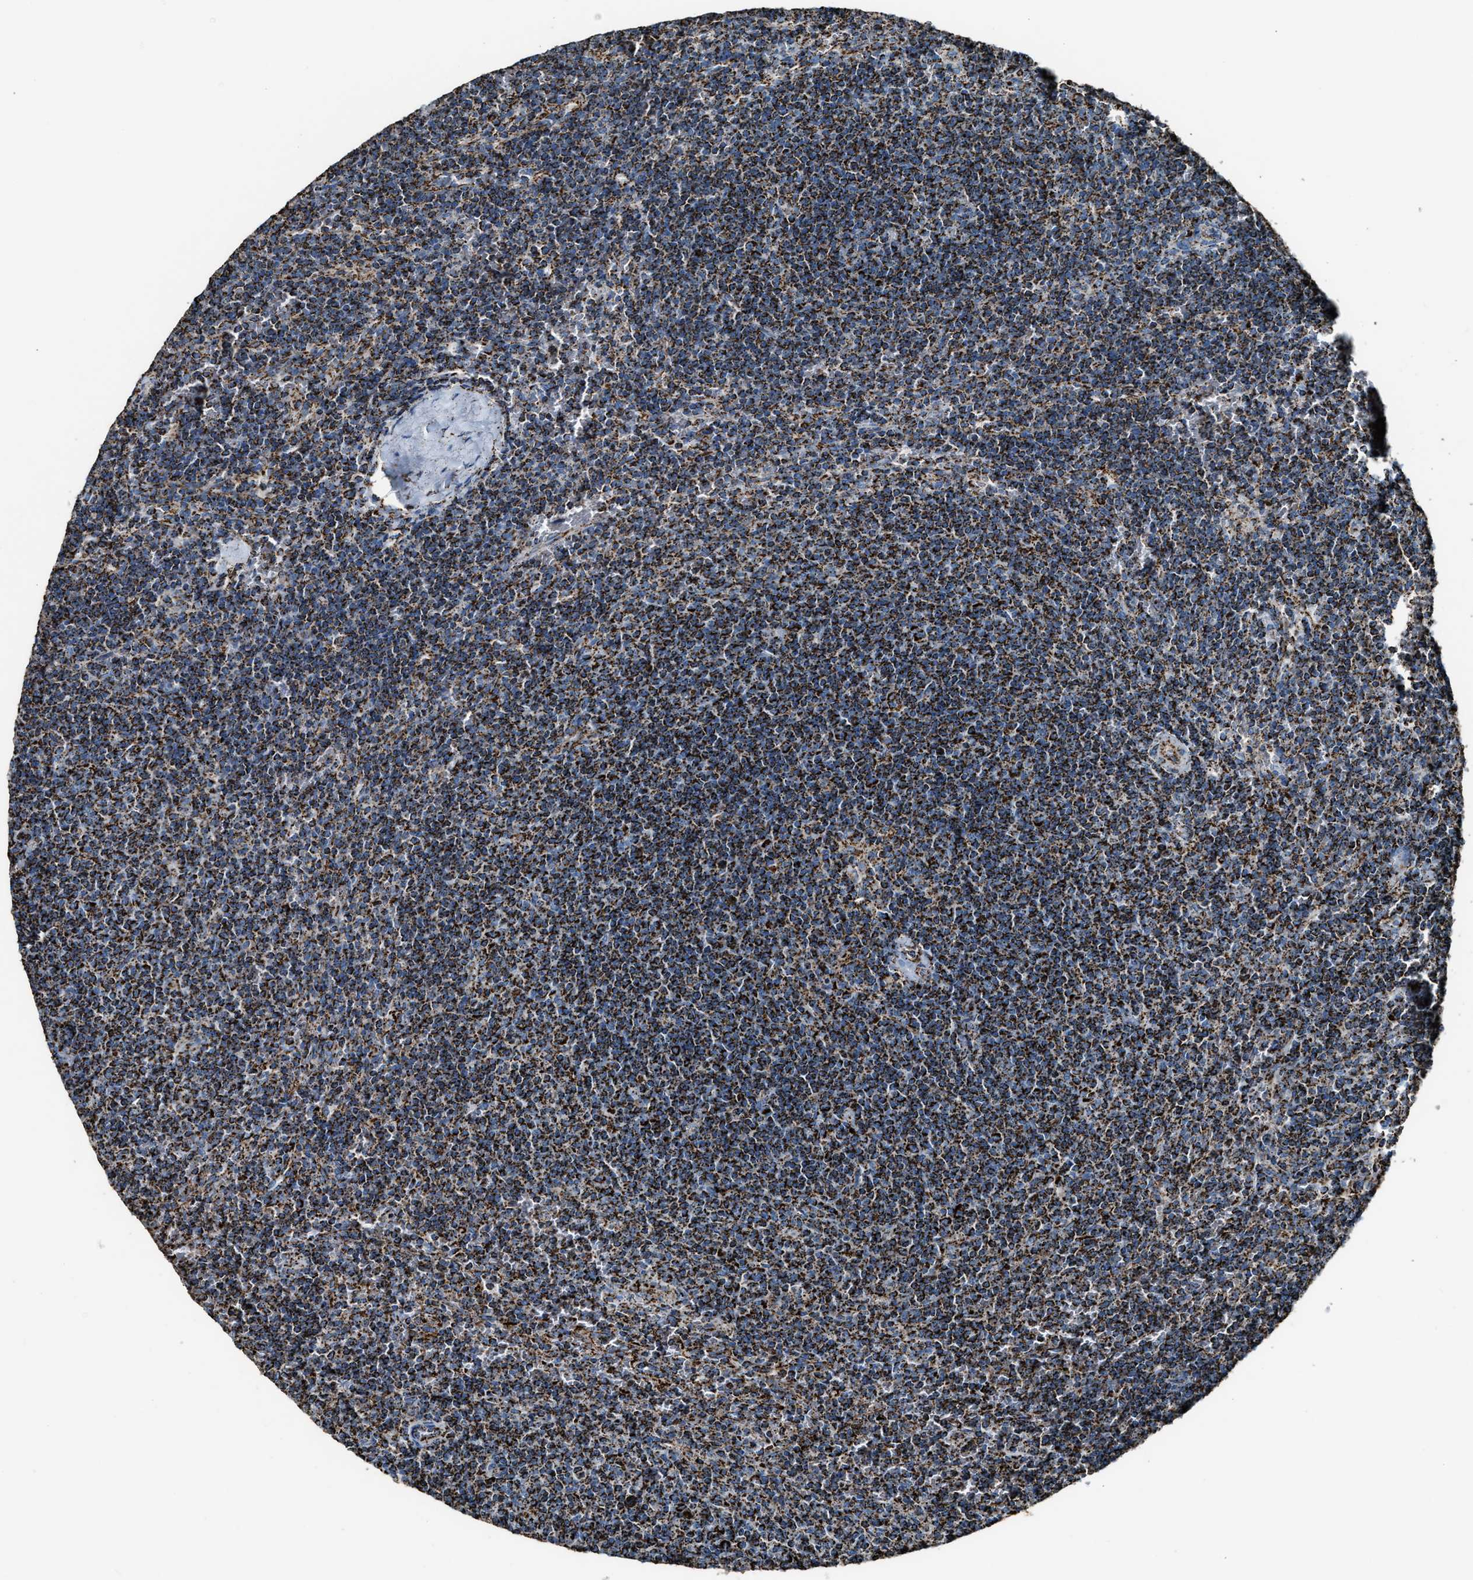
{"staining": {"intensity": "strong", "quantity": ">75%", "location": "cytoplasmic/membranous"}, "tissue": "lymphoma", "cell_type": "Tumor cells", "image_type": "cancer", "snomed": [{"axis": "morphology", "description": "Malignant lymphoma, non-Hodgkin's type, Low grade"}, {"axis": "topography", "description": "Spleen"}], "caption": "Immunohistochemistry (IHC) image of malignant lymphoma, non-Hodgkin's type (low-grade) stained for a protein (brown), which exhibits high levels of strong cytoplasmic/membranous positivity in approximately >75% of tumor cells.", "gene": "MDH2", "patient": {"sex": "female", "age": 50}}